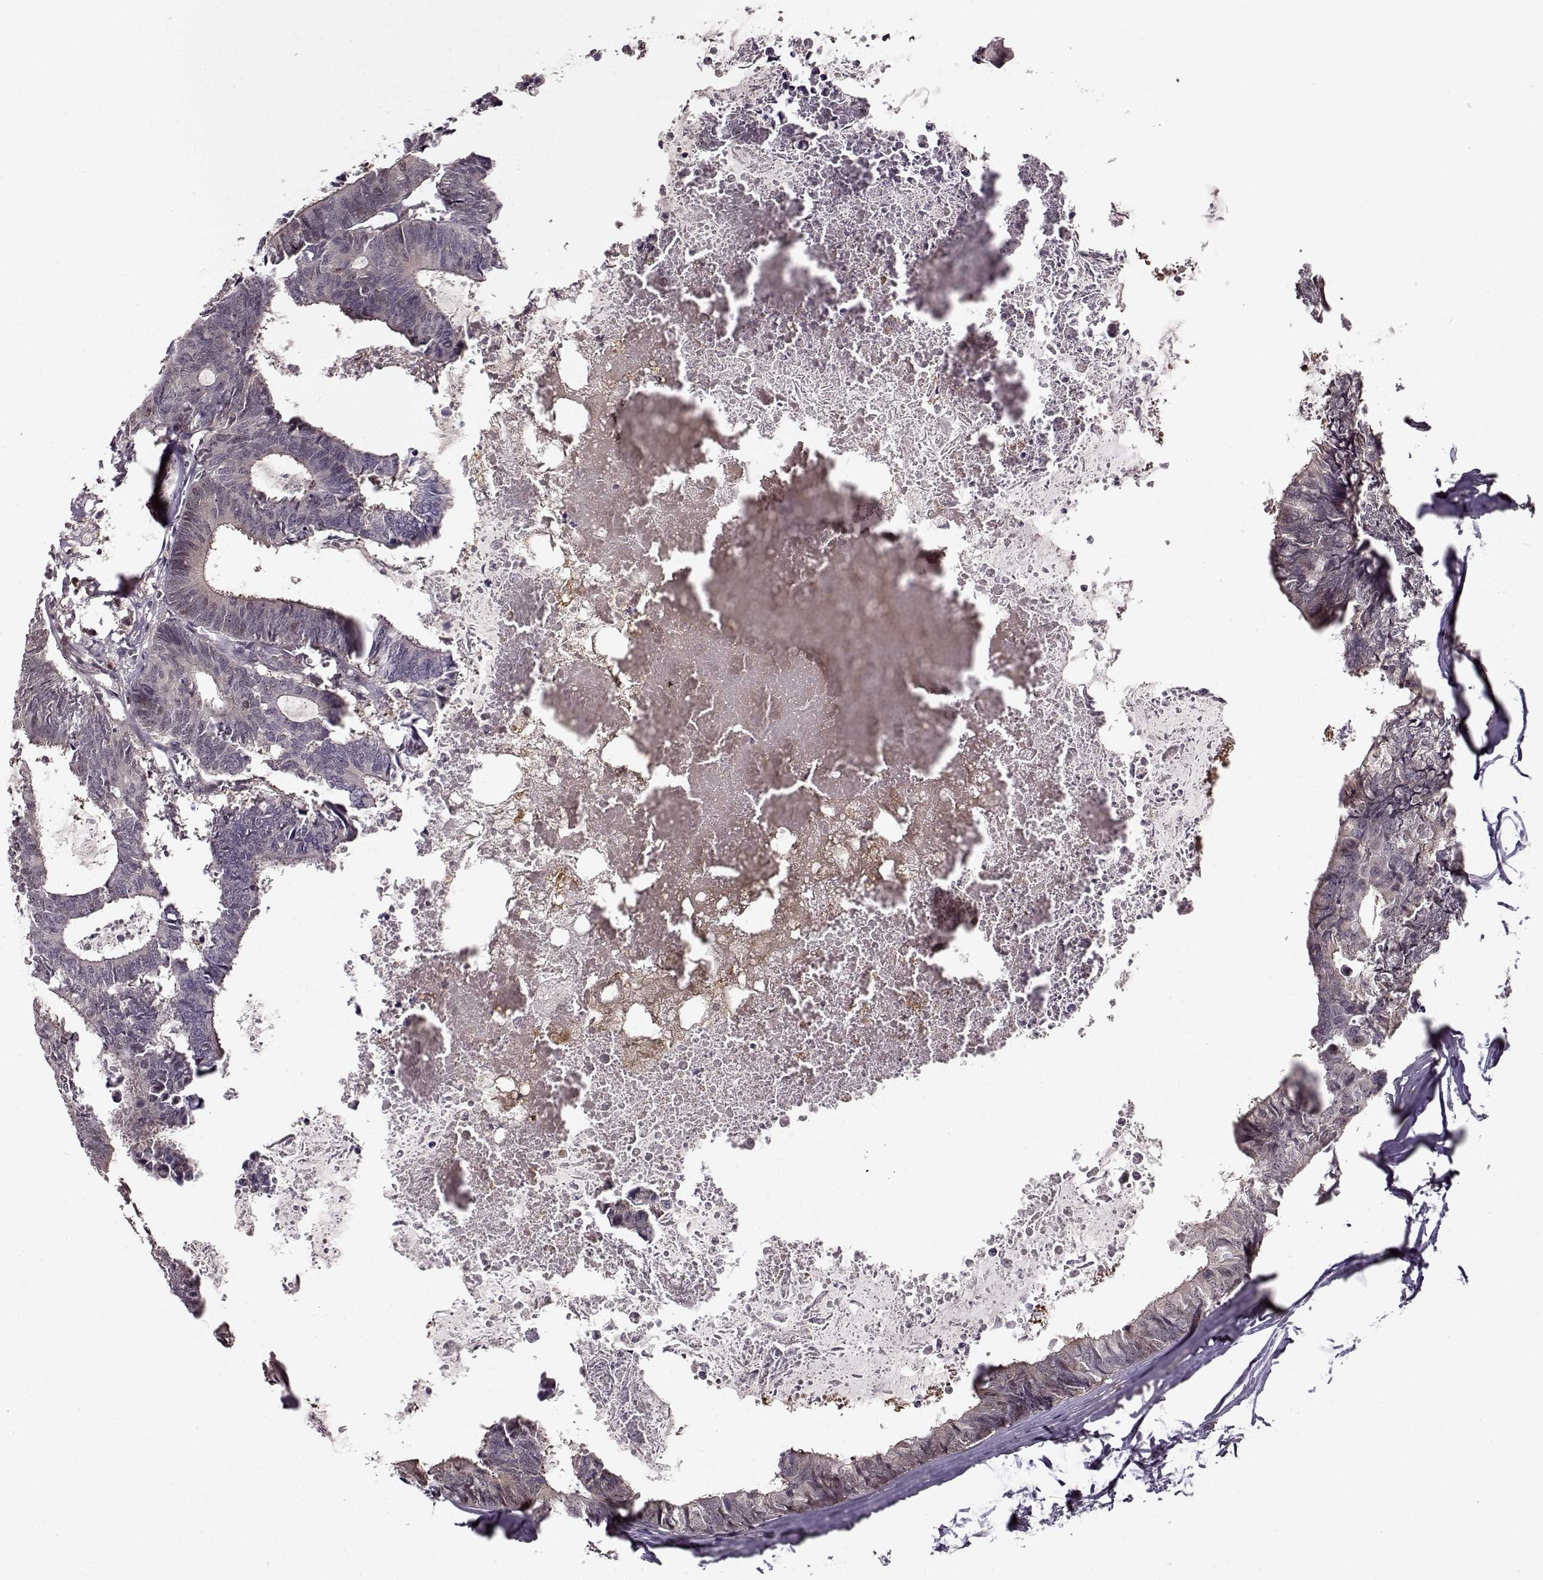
{"staining": {"intensity": "negative", "quantity": "none", "location": "none"}, "tissue": "colorectal cancer", "cell_type": "Tumor cells", "image_type": "cancer", "snomed": [{"axis": "morphology", "description": "Adenocarcinoma, NOS"}, {"axis": "topography", "description": "Colon"}, {"axis": "topography", "description": "Rectum"}], "caption": "Tumor cells show no significant positivity in colorectal cancer (adenocarcinoma).", "gene": "MFSD1", "patient": {"sex": "male", "age": 57}}